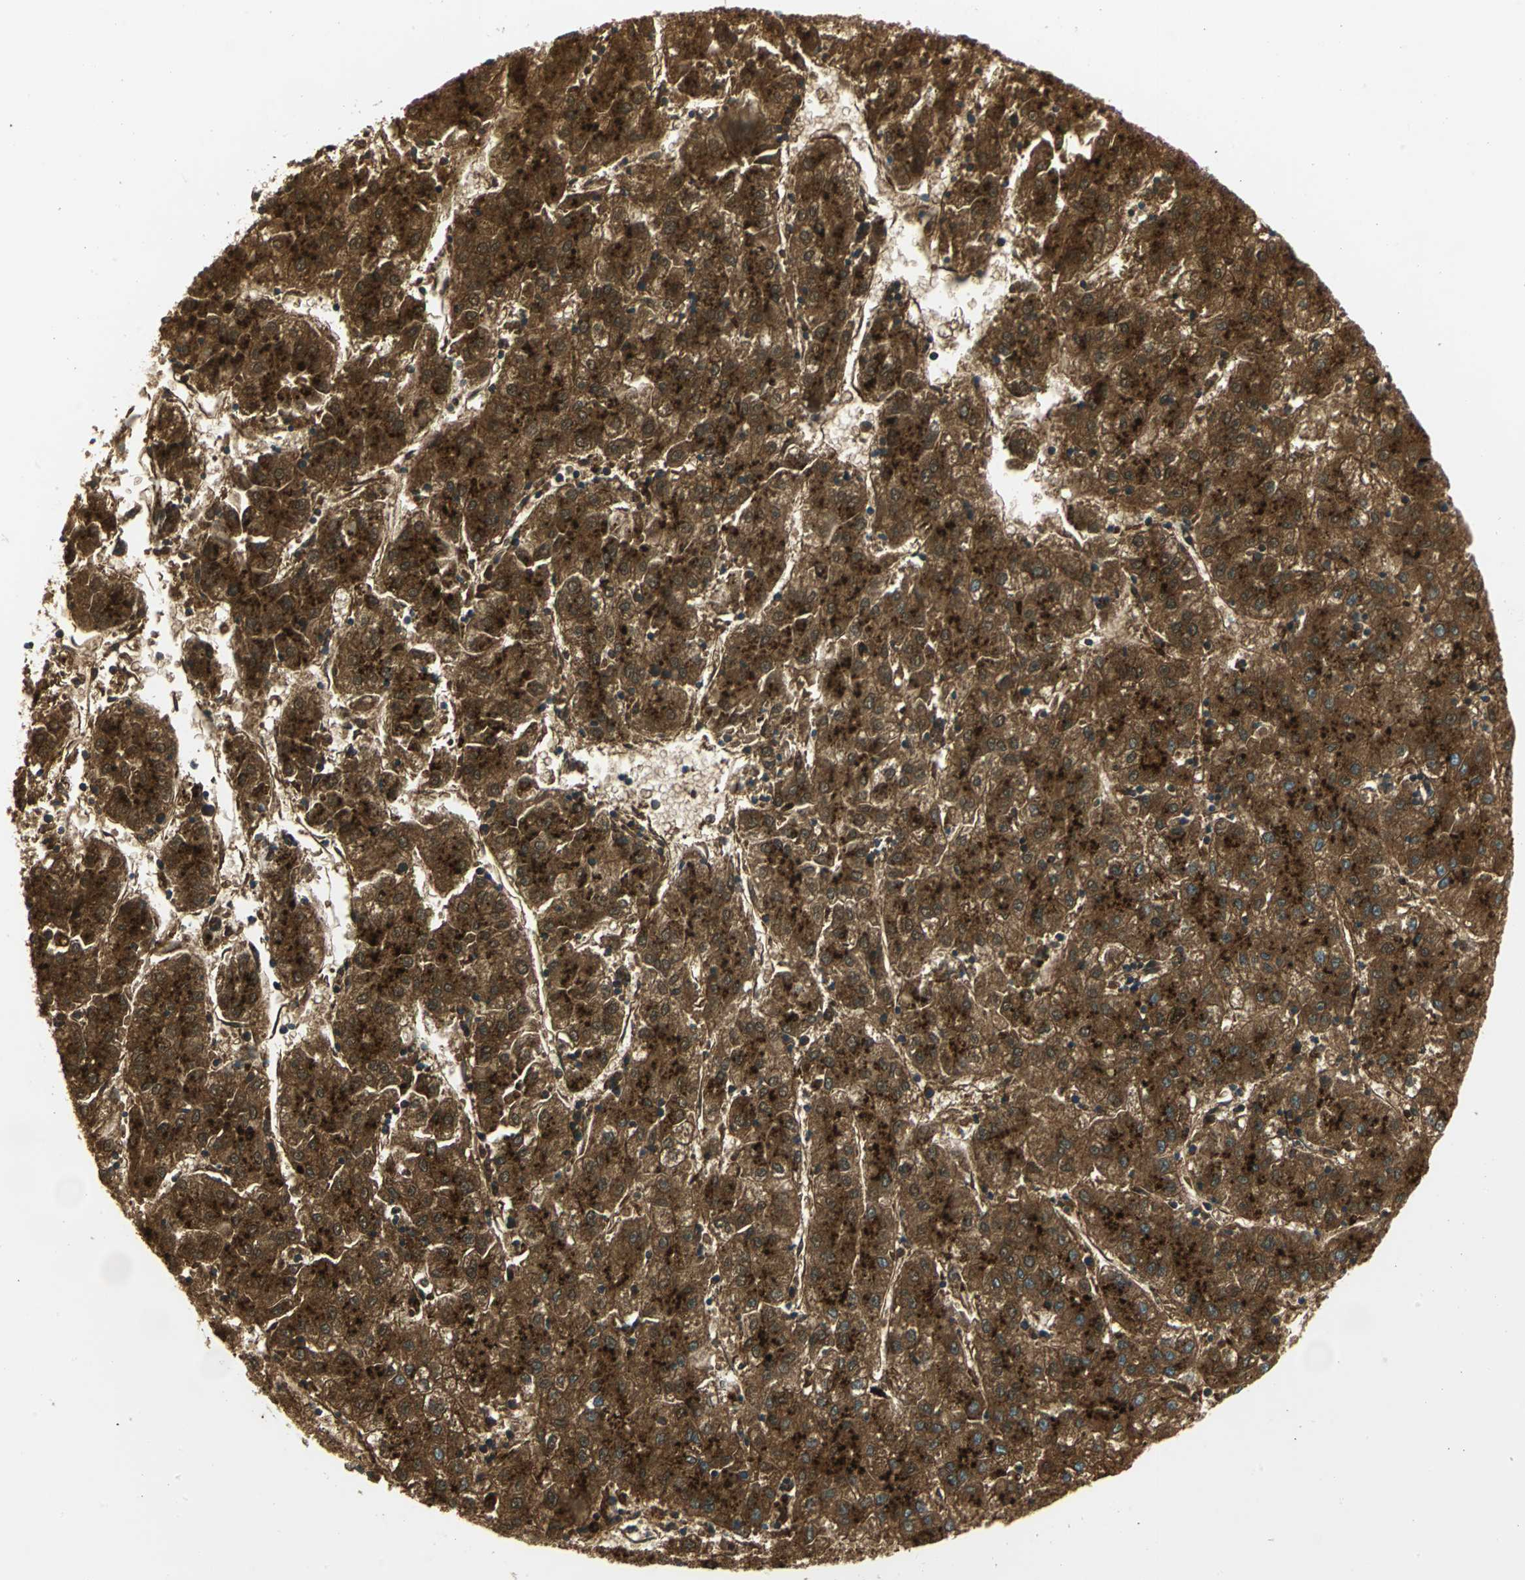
{"staining": {"intensity": "strong", "quantity": ">75%", "location": "cytoplasmic/membranous"}, "tissue": "liver cancer", "cell_type": "Tumor cells", "image_type": "cancer", "snomed": [{"axis": "morphology", "description": "Carcinoma, Hepatocellular, NOS"}, {"axis": "topography", "description": "Liver"}], "caption": "Immunohistochemistry (IHC) micrograph of human liver cancer stained for a protein (brown), which exhibits high levels of strong cytoplasmic/membranous expression in approximately >75% of tumor cells.", "gene": "ARSA", "patient": {"sex": "male", "age": 72}}